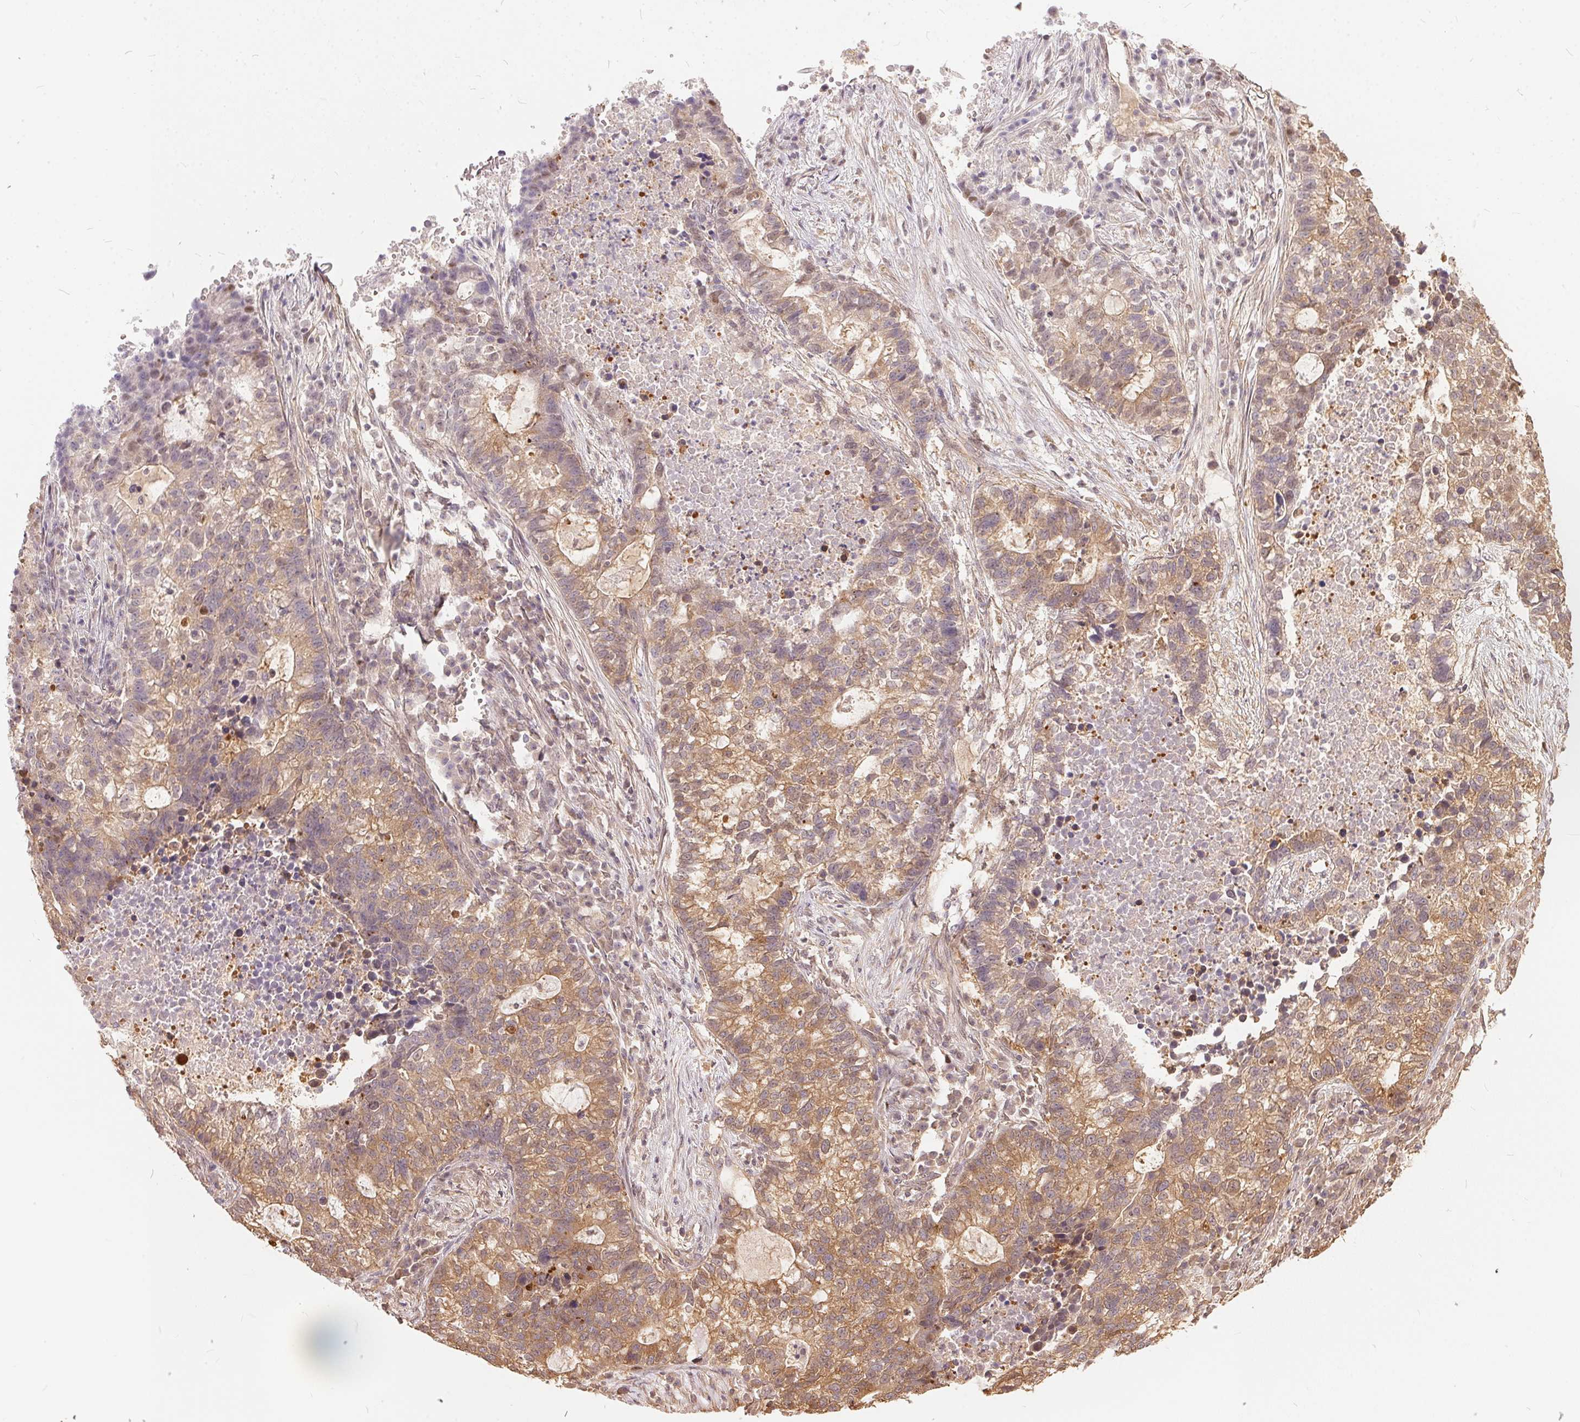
{"staining": {"intensity": "moderate", "quantity": ">75%", "location": "cytoplasmic/membranous"}, "tissue": "lung cancer", "cell_type": "Tumor cells", "image_type": "cancer", "snomed": [{"axis": "morphology", "description": "Adenocarcinoma, NOS"}, {"axis": "topography", "description": "Lung"}], "caption": "Brown immunohistochemical staining in human adenocarcinoma (lung) shows moderate cytoplasmic/membranous expression in approximately >75% of tumor cells.", "gene": "BLMH", "patient": {"sex": "male", "age": 57}}